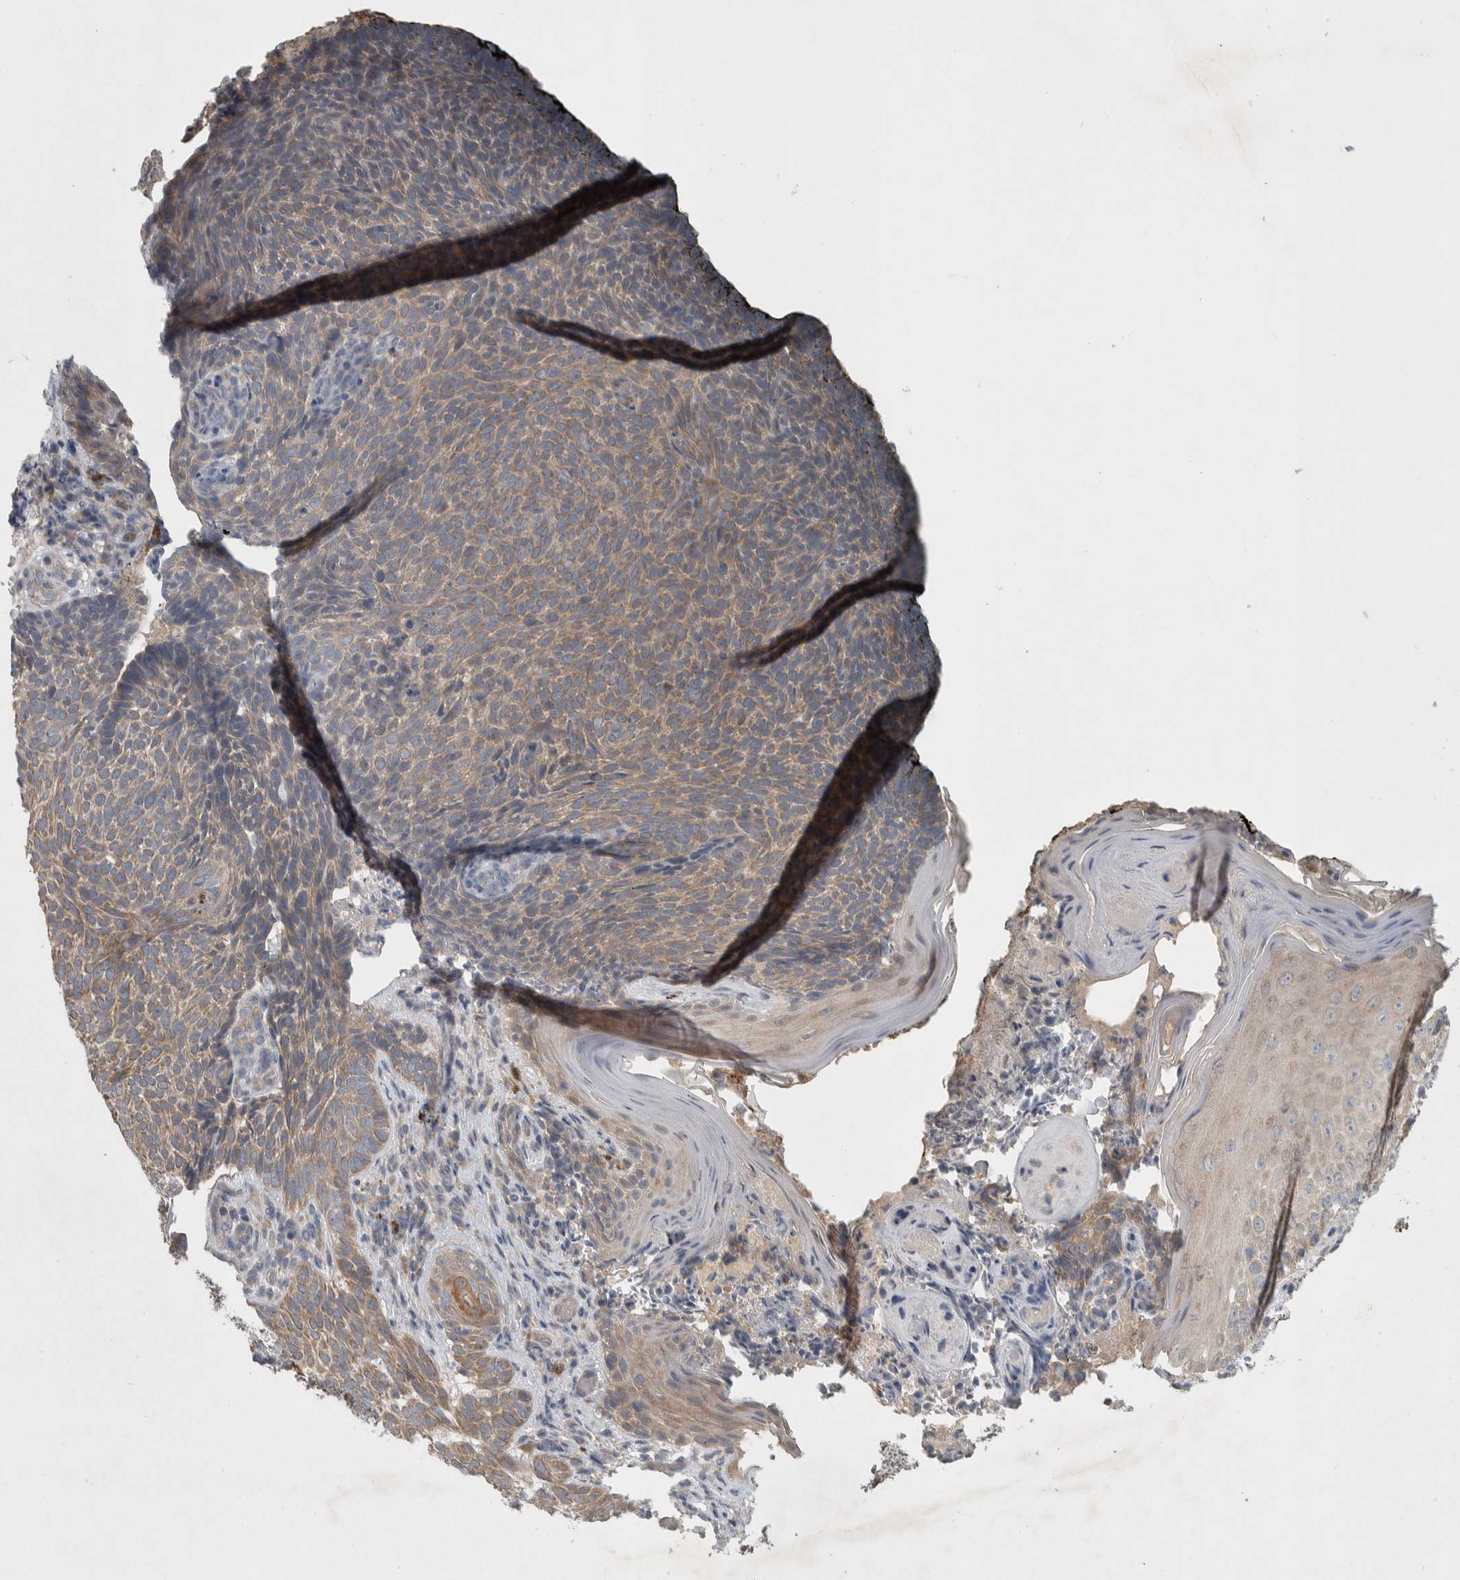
{"staining": {"intensity": "weak", "quantity": ">75%", "location": "cytoplasmic/membranous"}, "tissue": "skin cancer", "cell_type": "Tumor cells", "image_type": "cancer", "snomed": [{"axis": "morphology", "description": "Basal cell carcinoma"}, {"axis": "topography", "description": "Skin"}], "caption": "The immunohistochemical stain labels weak cytoplasmic/membranous positivity in tumor cells of skin cancer (basal cell carcinoma) tissue.", "gene": "SRP68", "patient": {"sex": "male", "age": 61}}